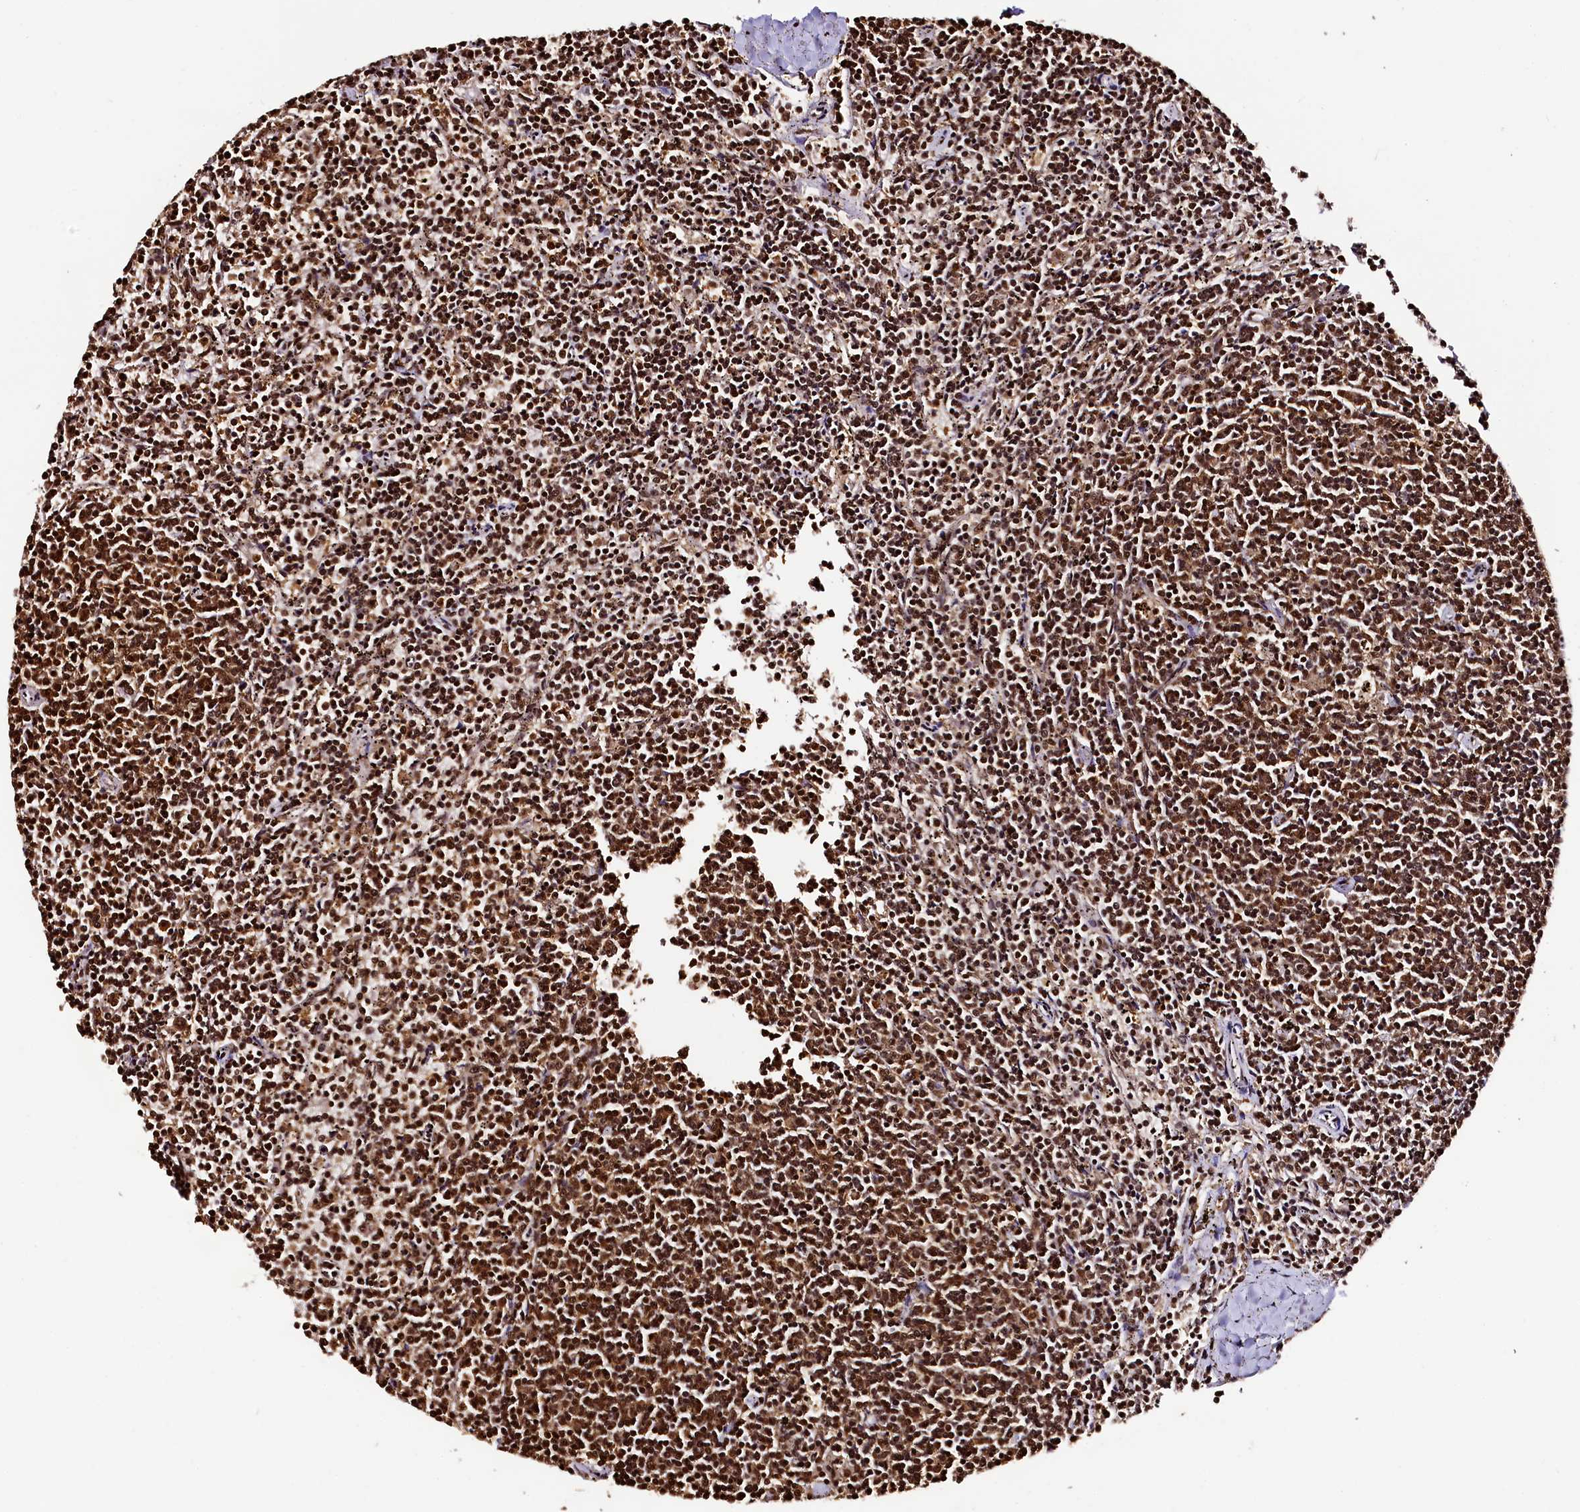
{"staining": {"intensity": "strong", "quantity": ">75%", "location": "nuclear"}, "tissue": "lymphoma", "cell_type": "Tumor cells", "image_type": "cancer", "snomed": [{"axis": "morphology", "description": "Malignant lymphoma, non-Hodgkin's type, Low grade"}, {"axis": "topography", "description": "Spleen"}], "caption": "Immunohistochemistry of human low-grade malignant lymphoma, non-Hodgkin's type shows high levels of strong nuclear staining in about >75% of tumor cells. The protein of interest is shown in brown color, while the nuclei are stained blue.", "gene": "SNRPD2", "patient": {"sex": "female", "age": 50}}